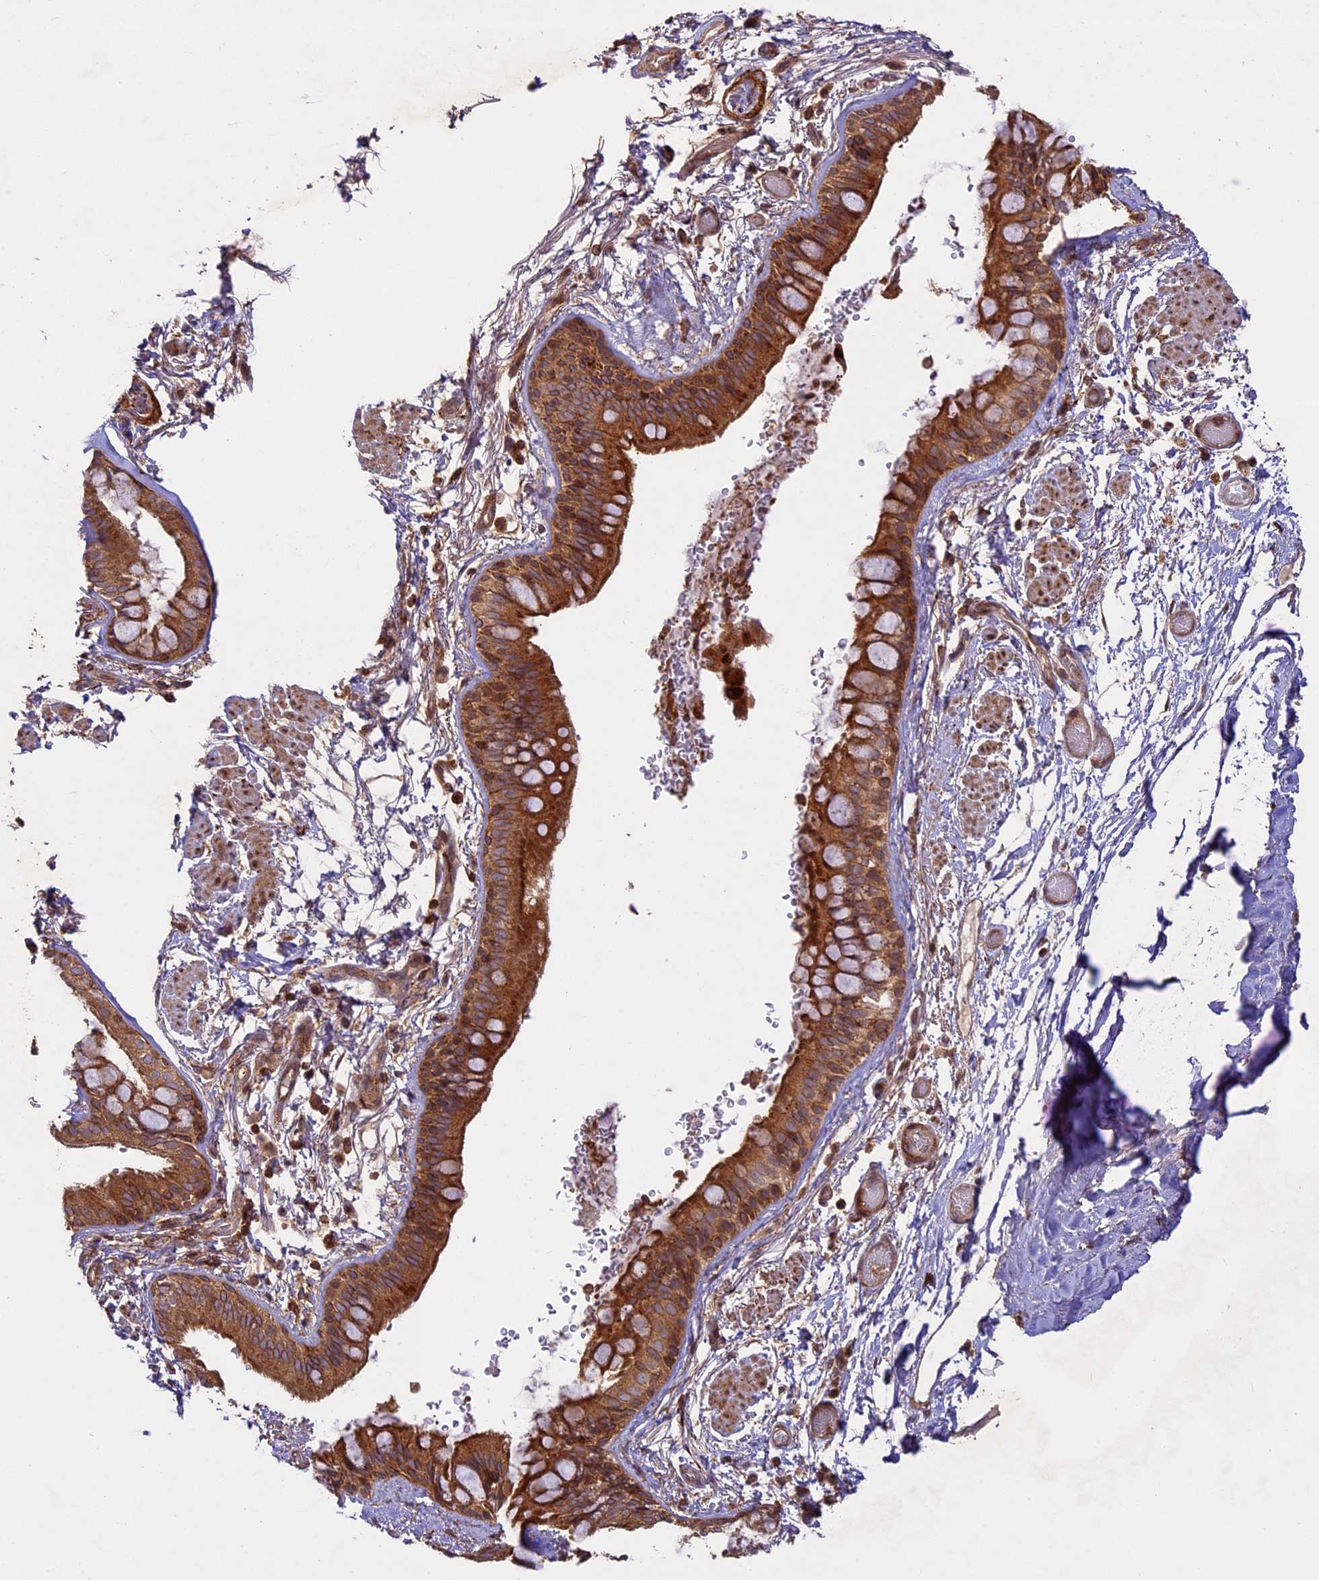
{"staining": {"intensity": "moderate", "quantity": ">75%", "location": "cytoplasmic/membranous"}, "tissue": "bronchus", "cell_type": "Respiratory epithelial cells", "image_type": "normal", "snomed": [{"axis": "morphology", "description": "Normal tissue, NOS"}, {"axis": "topography", "description": "Cartilage tissue"}], "caption": "Immunohistochemistry (IHC) image of benign bronchus: human bronchus stained using immunohistochemistry (IHC) demonstrates medium levels of moderate protein expression localized specifically in the cytoplasmic/membranous of respiratory epithelial cells, appearing as a cytoplasmic/membranous brown color.", "gene": "DGKH", "patient": {"sex": "male", "age": 63}}